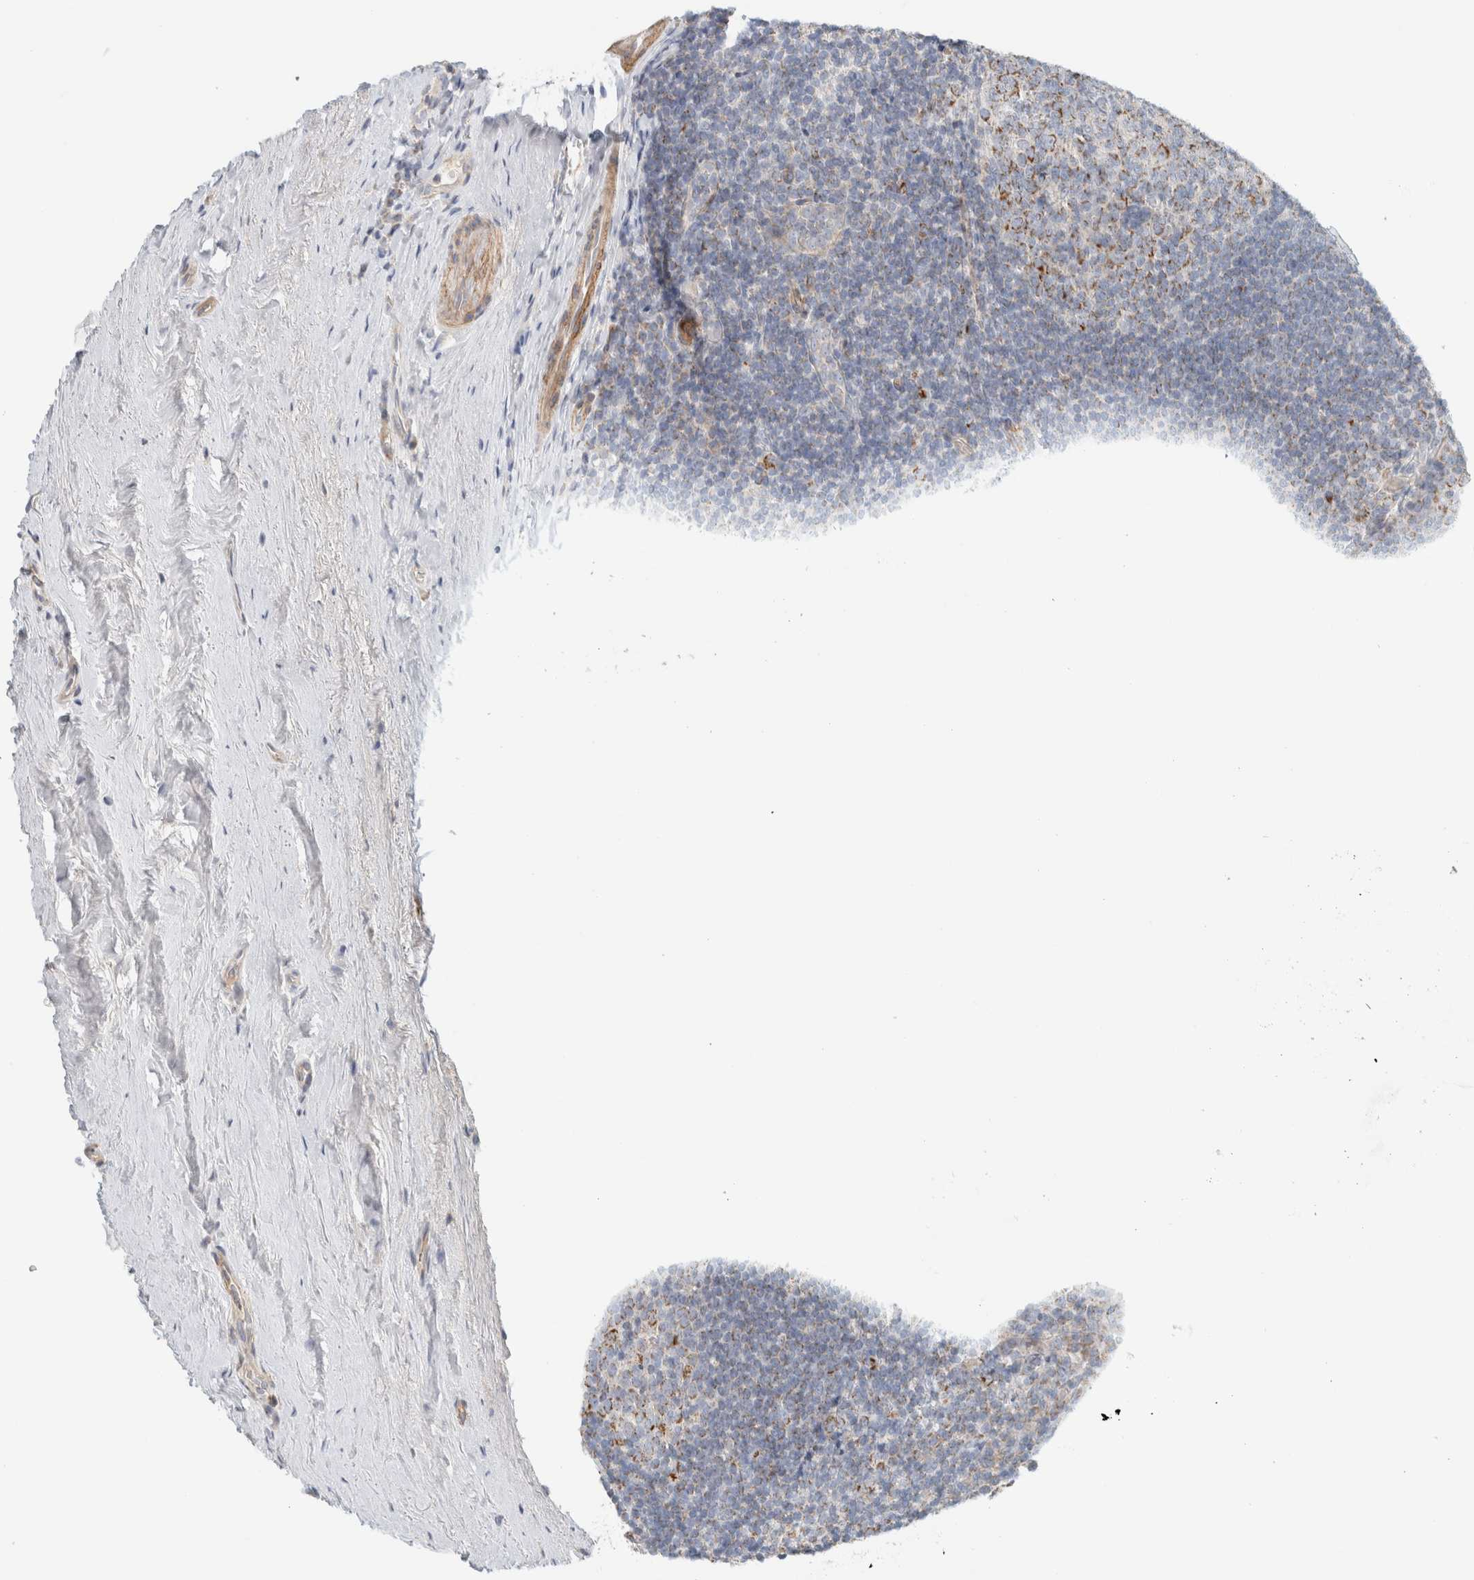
{"staining": {"intensity": "strong", "quantity": ">75%", "location": "cytoplasmic/membranous"}, "tissue": "tonsil", "cell_type": "Germinal center cells", "image_type": "normal", "snomed": [{"axis": "morphology", "description": "Normal tissue, NOS"}, {"axis": "topography", "description": "Tonsil"}], "caption": "This photomicrograph demonstrates normal tonsil stained with immunohistochemistry (IHC) to label a protein in brown. The cytoplasmic/membranous of germinal center cells show strong positivity for the protein. Nuclei are counter-stained blue.", "gene": "MRM3", "patient": {"sex": "male", "age": 37}}